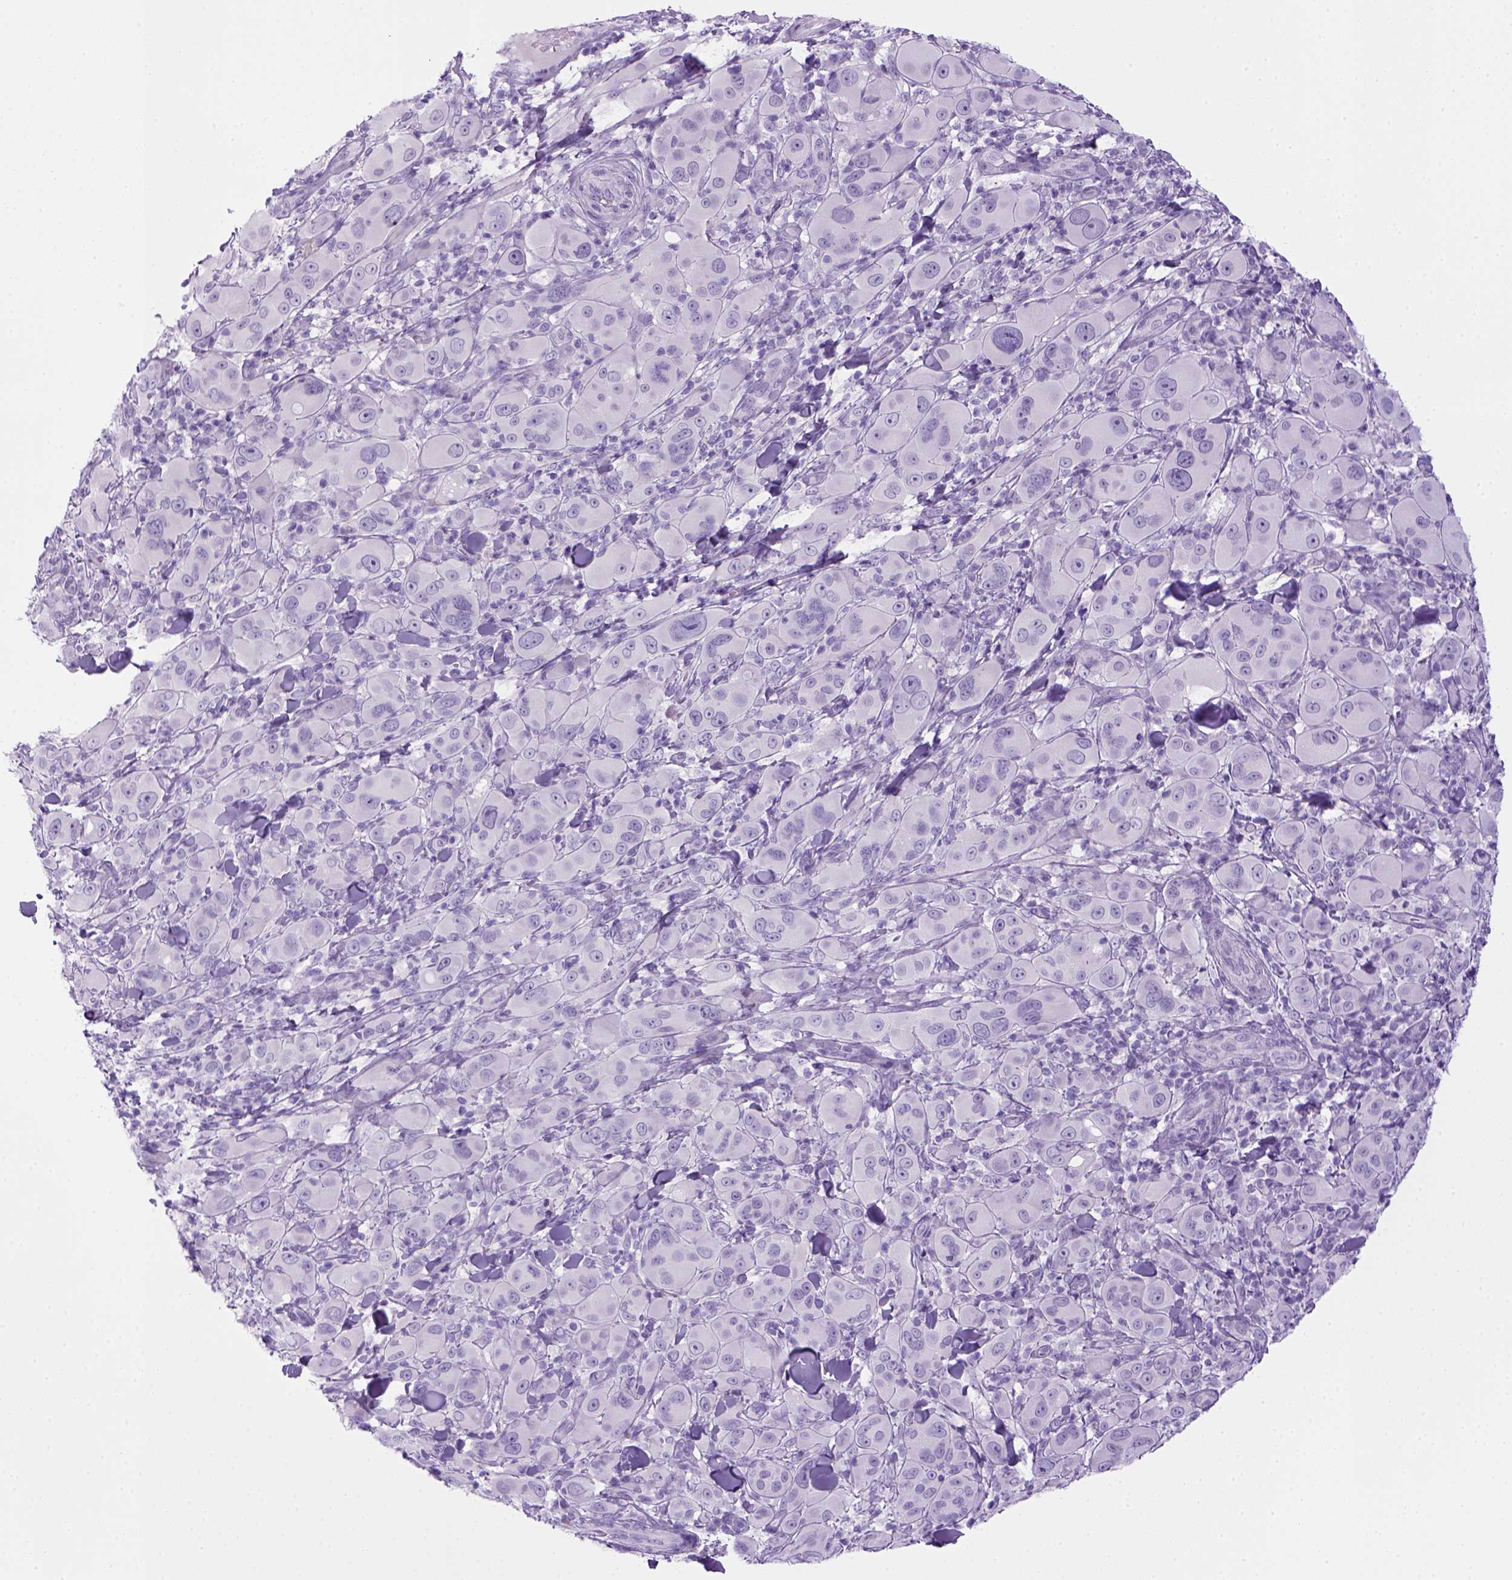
{"staining": {"intensity": "negative", "quantity": "none", "location": "none"}, "tissue": "melanoma", "cell_type": "Tumor cells", "image_type": "cancer", "snomed": [{"axis": "morphology", "description": "Malignant melanoma, NOS"}, {"axis": "topography", "description": "Skin"}], "caption": "Immunohistochemistry (IHC) photomicrograph of neoplastic tissue: human malignant melanoma stained with DAB (3,3'-diaminobenzidine) shows no significant protein positivity in tumor cells. (Stains: DAB immunohistochemistry (IHC) with hematoxylin counter stain, Microscopy: brightfield microscopy at high magnification).", "gene": "SGCG", "patient": {"sex": "female", "age": 87}}